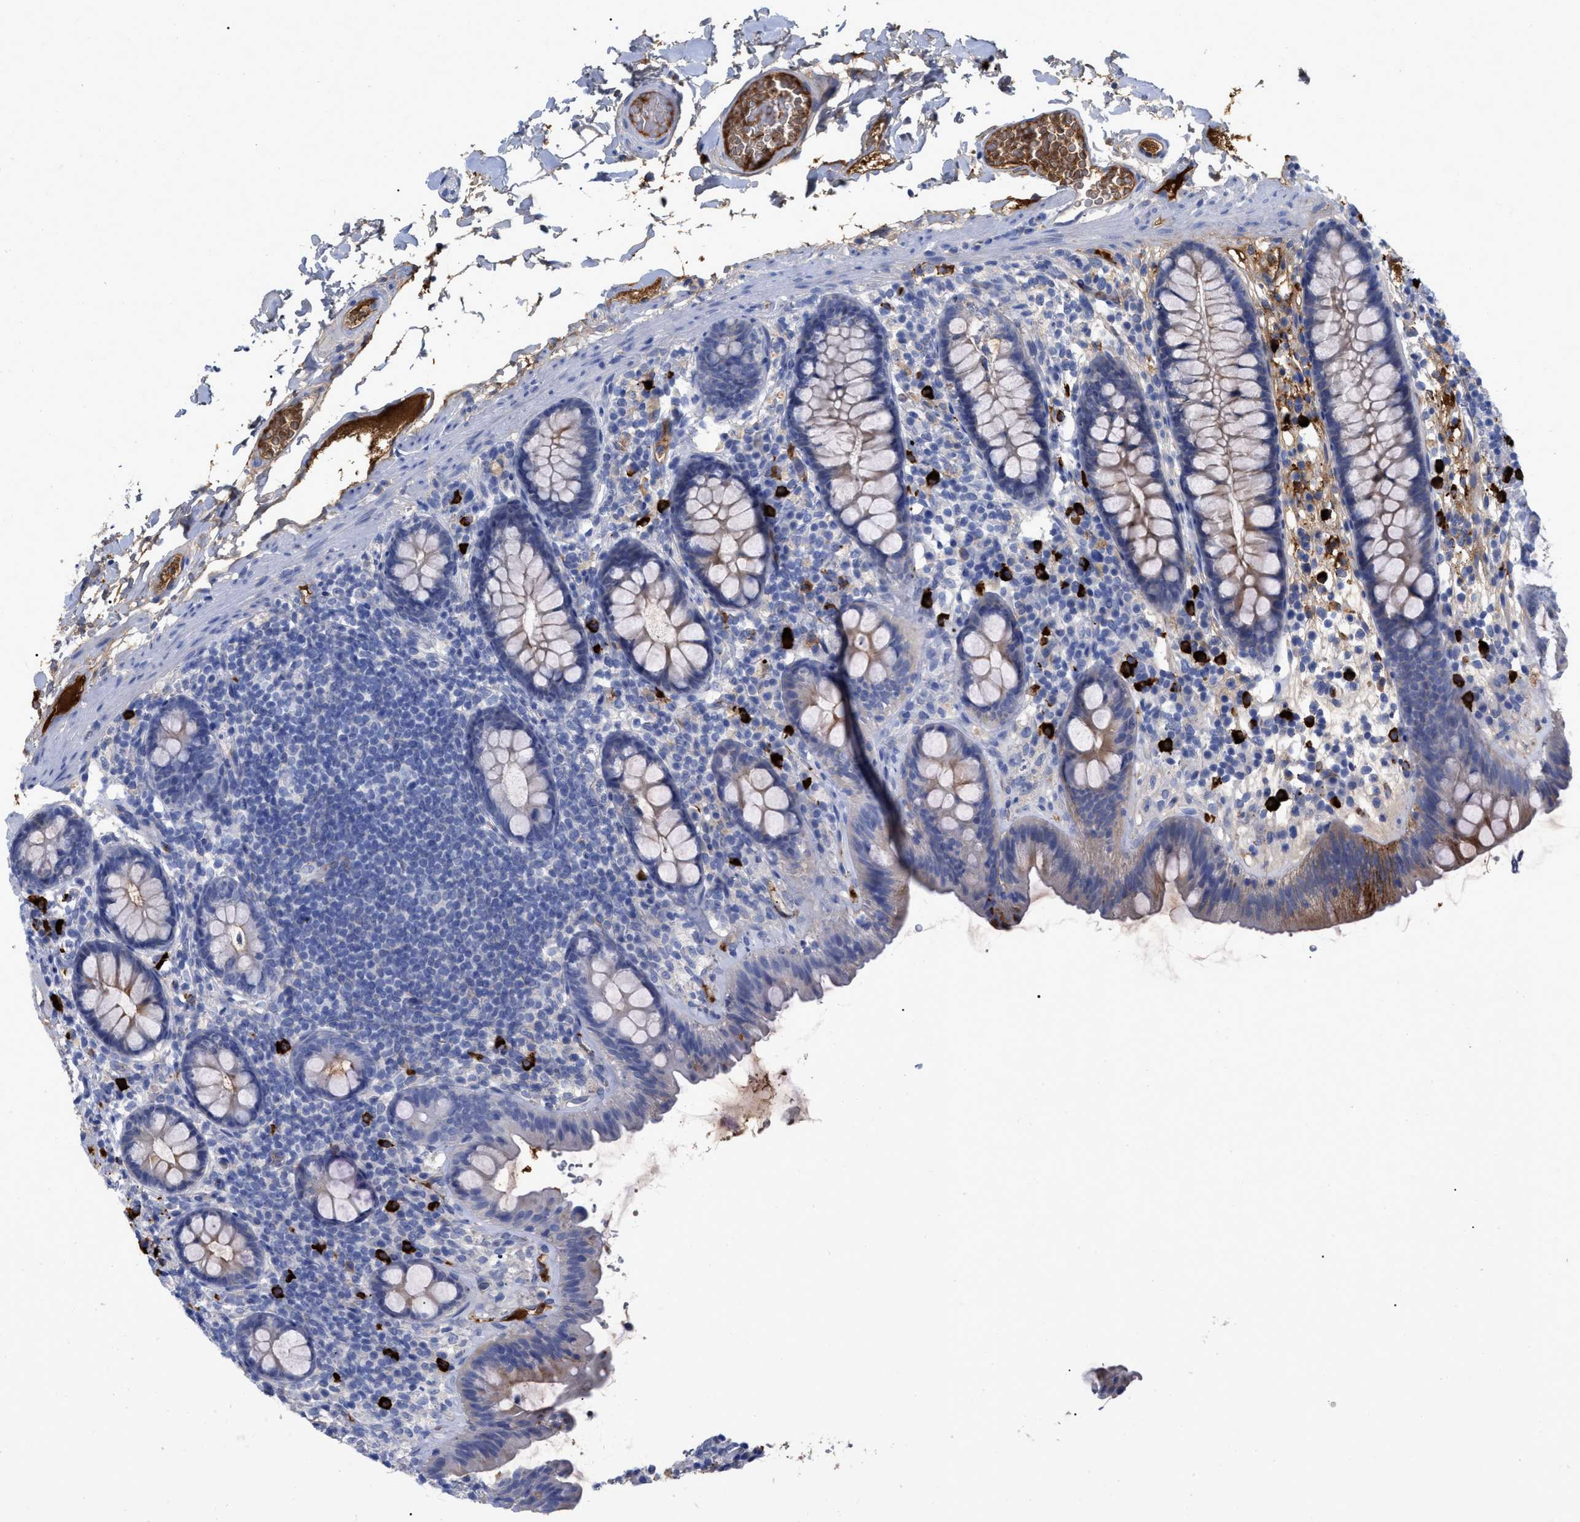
{"staining": {"intensity": "negative", "quantity": "none", "location": "none"}, "tissue": "colon", "cell_type": "Endothelial cells", "image_type": "normal", "snomed": [{"axis": "morphology", "description": "Normal tissue, NOS"}, {"axis": "topography", "description": "Colon"}], "caption": "Micrograph shows no significant protein positivity in endothelial cells of normal colon.", "gene": "IGHV5", "patient": {"sex": "female", "age": 80}}